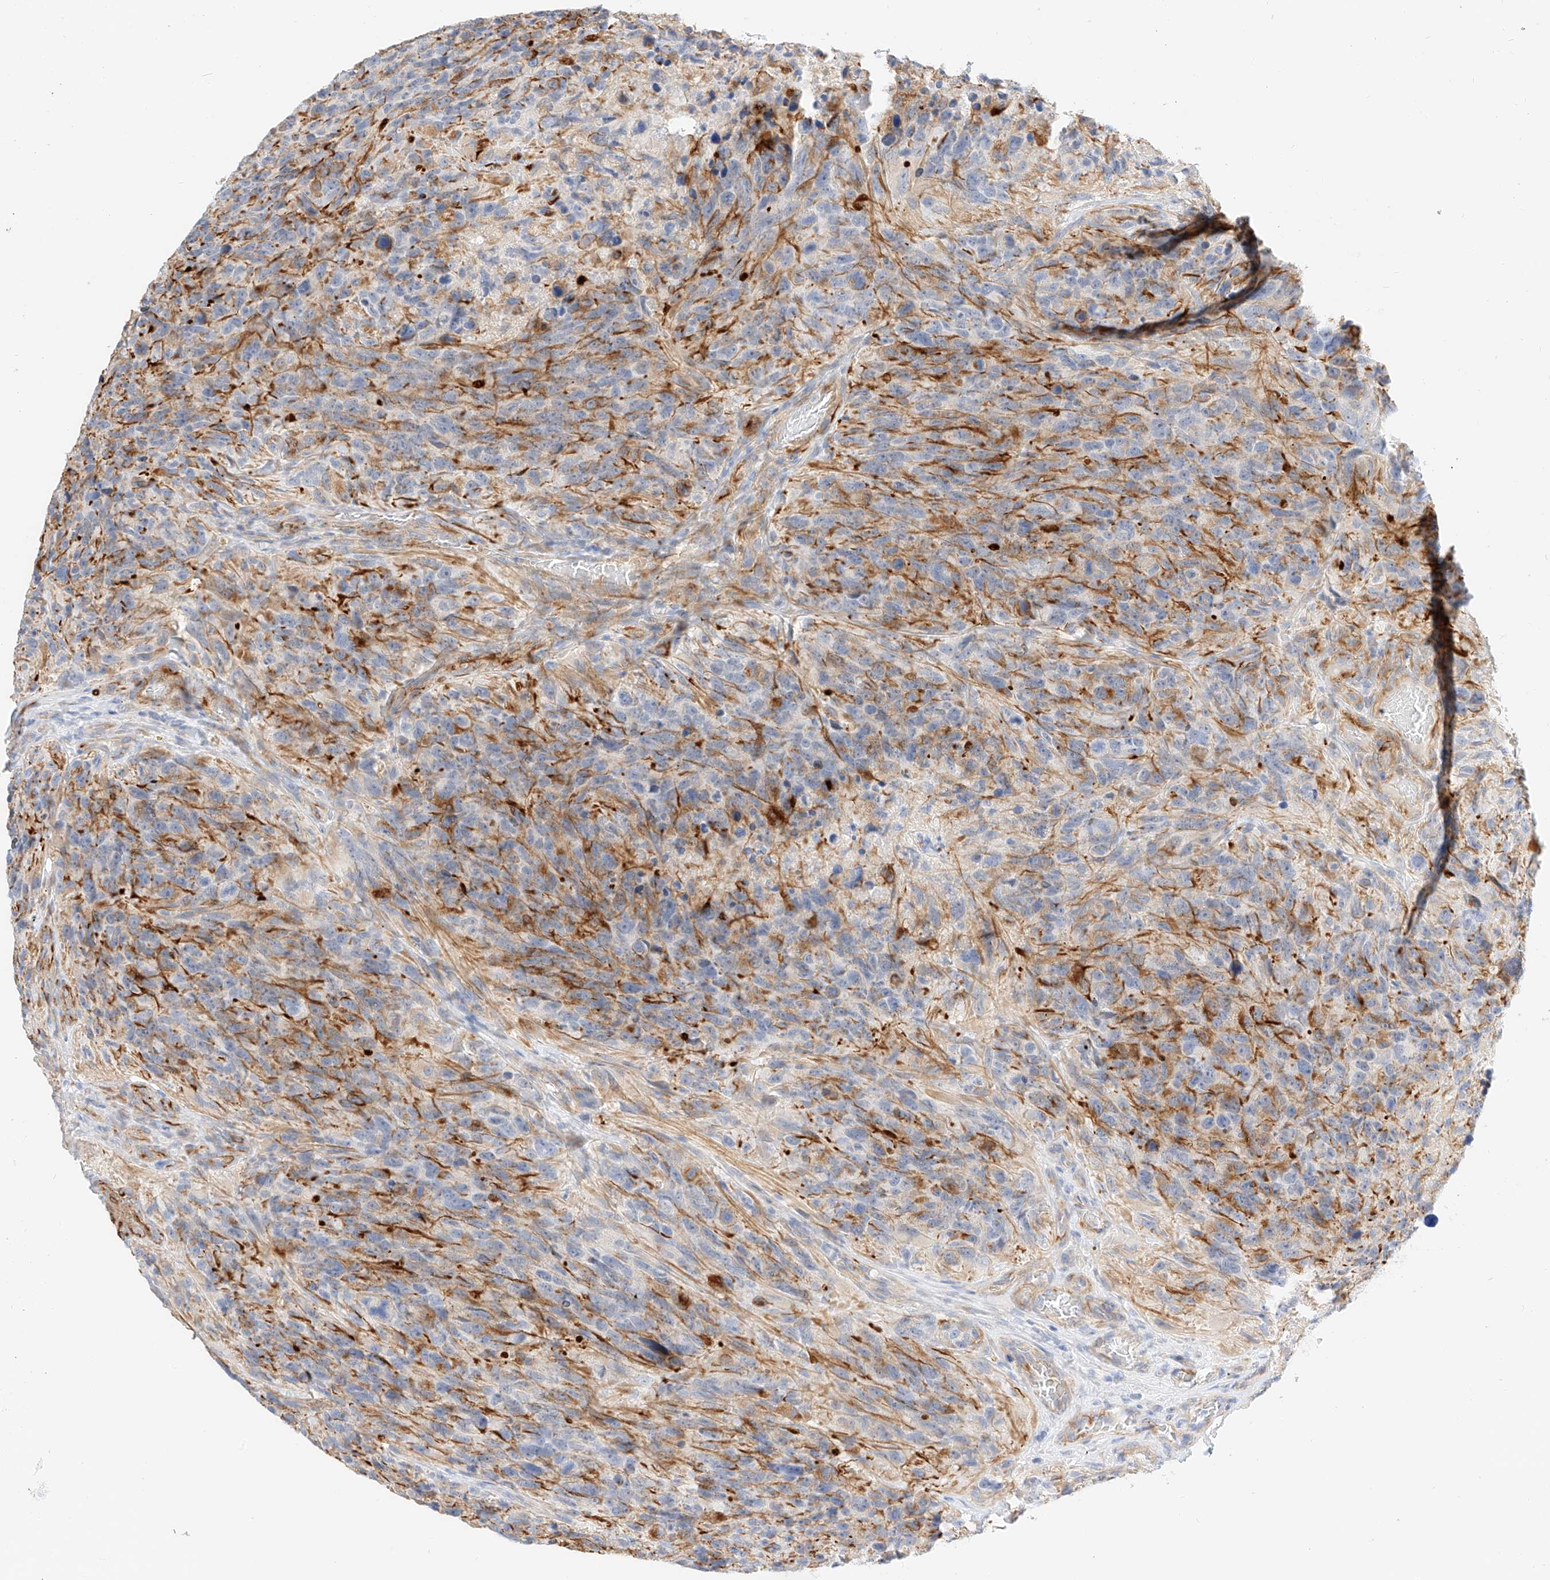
{"staining": {"intensity": "moderate", "quantity": "25%-75%", "location": "cytoplasmic/membranous"}, "tissue": "glioma", "cell_type": "Tumor cells", "image_type": "cancer", "snomed": [{"axis": "morphology", "description": "Glioma, malignant, High grade"}, {"axis": "topography", "description": "Brain"}], "caption": "A brown stain labels moderate cytoplasmic/membranous expression of a protein in glioma tumor cells.", "gene": "CDCP2", "patient": {"sex": "male", "age": 69}}